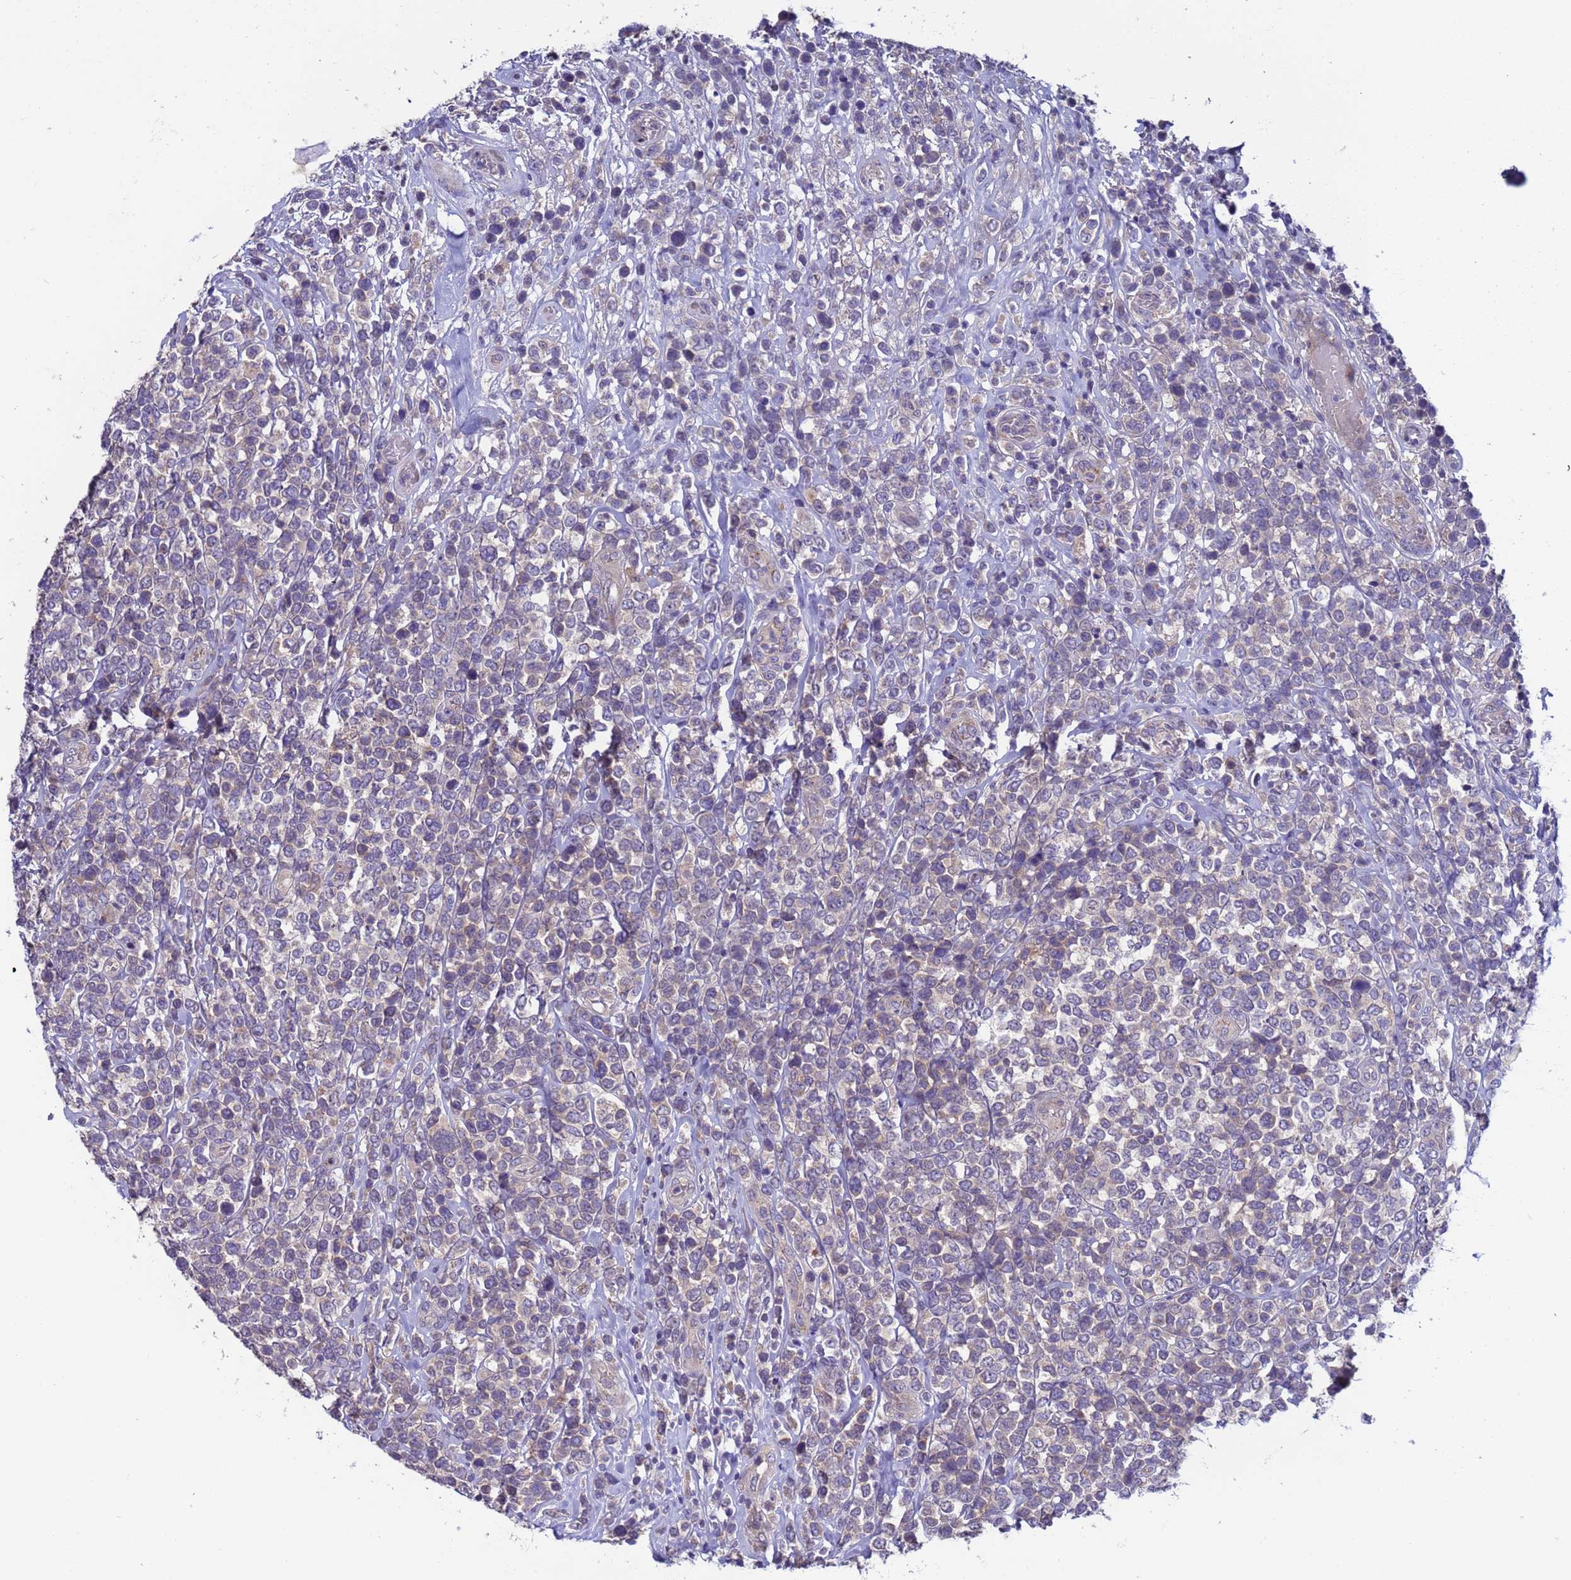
{"staining": {"intensity": "negative", "quantity": "none", "location": "none"}, "tissue": "lymphoma", "cell_type": "Tumor cells", "image_type": "cancer", "snomed": [{"axis": "morphology", "description": "Malignant lymphoma, non-Hodgkin's type, High grade"}, {"axis": "topography", "description": "Soft tissue"}], "caption": "Tumor cells are negative for protein expression in human malignant lymphoma, non-Hodgkin's type (high-grade). The staining is performed using DAB brown chromogen with nuclei counter-stained in using hematoxylin.", "gene": "ZNF248", "patient": {"sex": "female", "age": 56}}